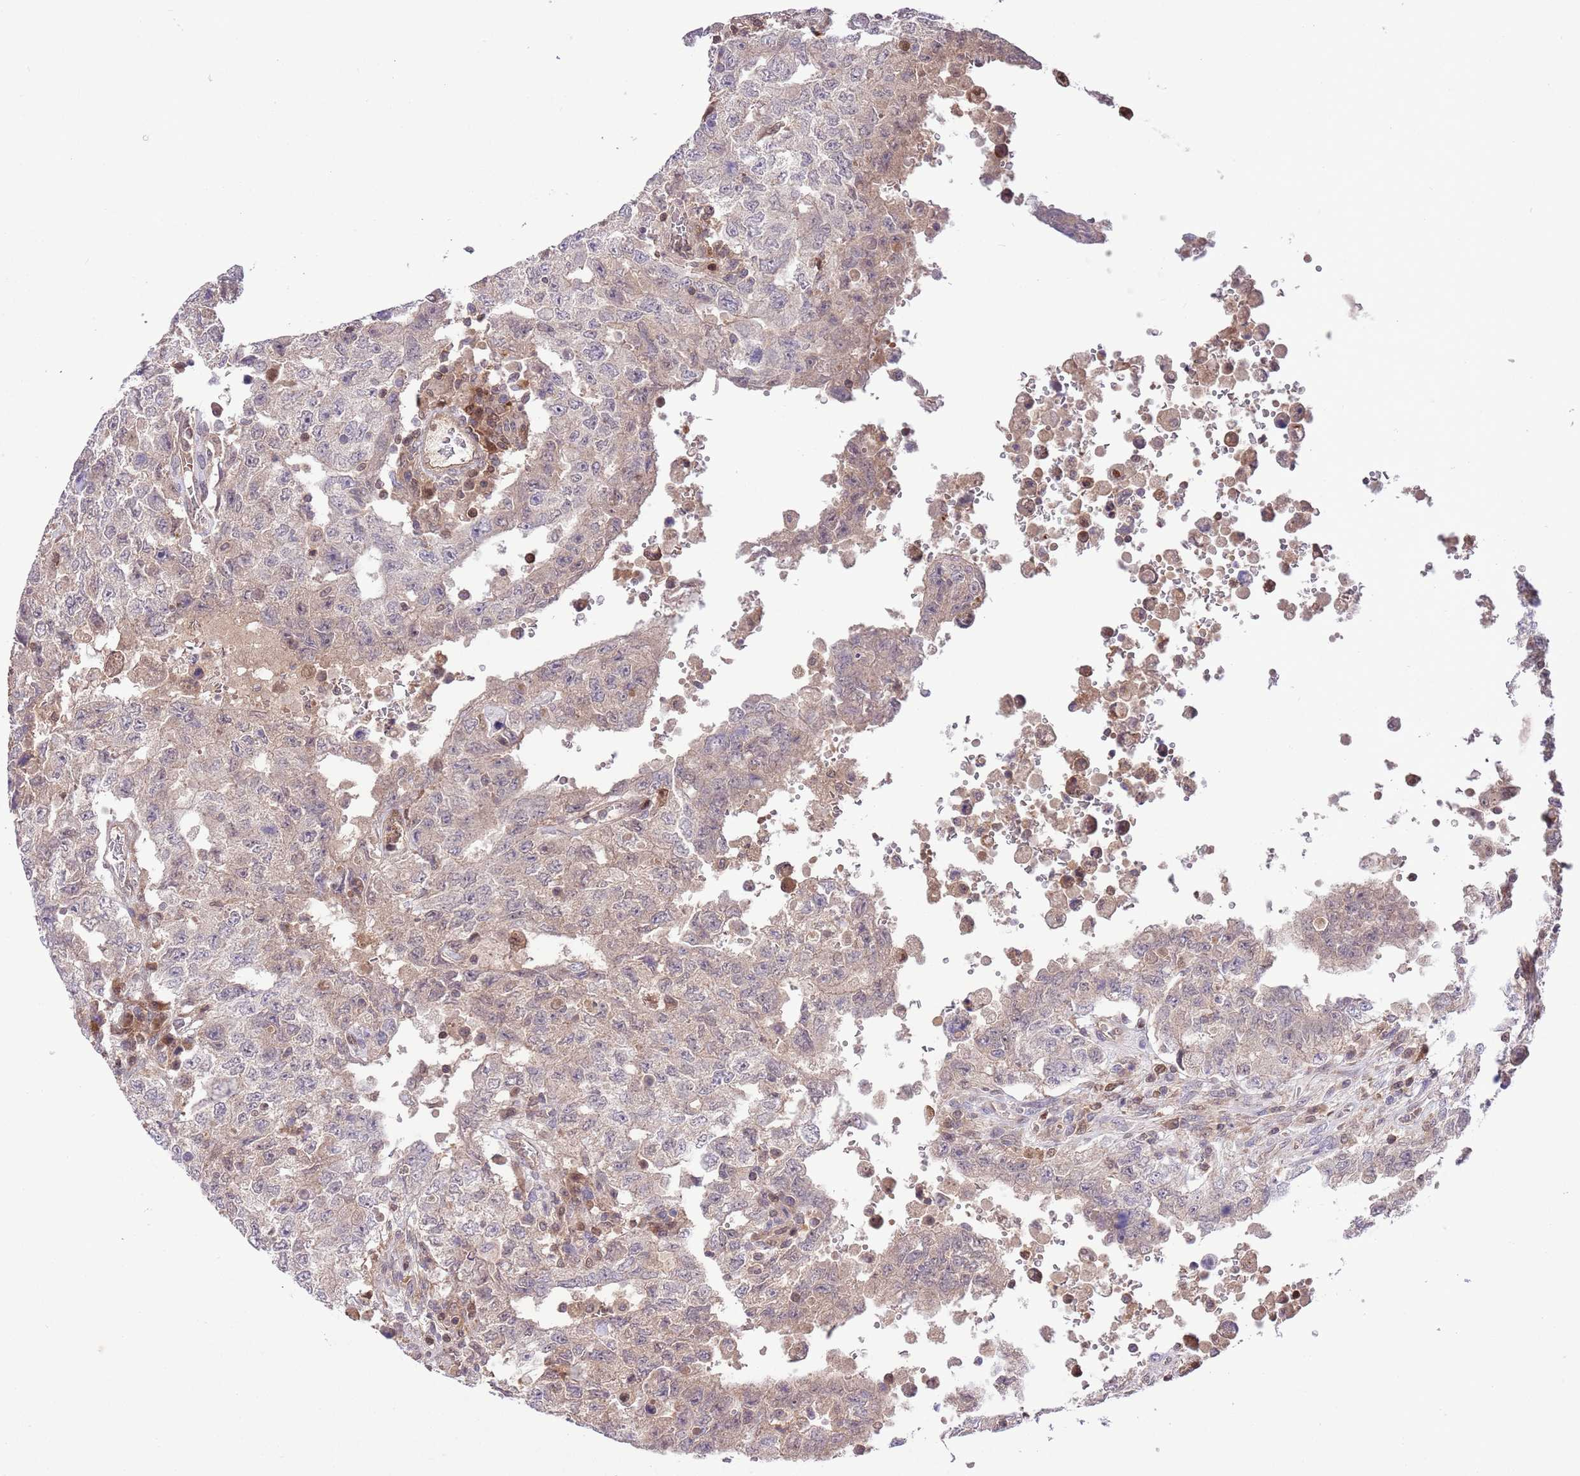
{"staining": {"intensity": "weak", "quantity": "<25%", "location": "cytoplasmic/membranous"}, "tissue": "testis cancer", "cell_type": "Tumor cells", "image_type": "cancer", "snomed": [{"axis": "morphology", "description": "Carcinoma, Embryonal, NOS"}, {"axis": "topography", "description": "Testis"}], "caption": "Human testis cancer stained for a protein using IHC reveals no expression in tumor cells.", "gene": "HDHD2", "patient": {"sex": "male", "age": 26}}